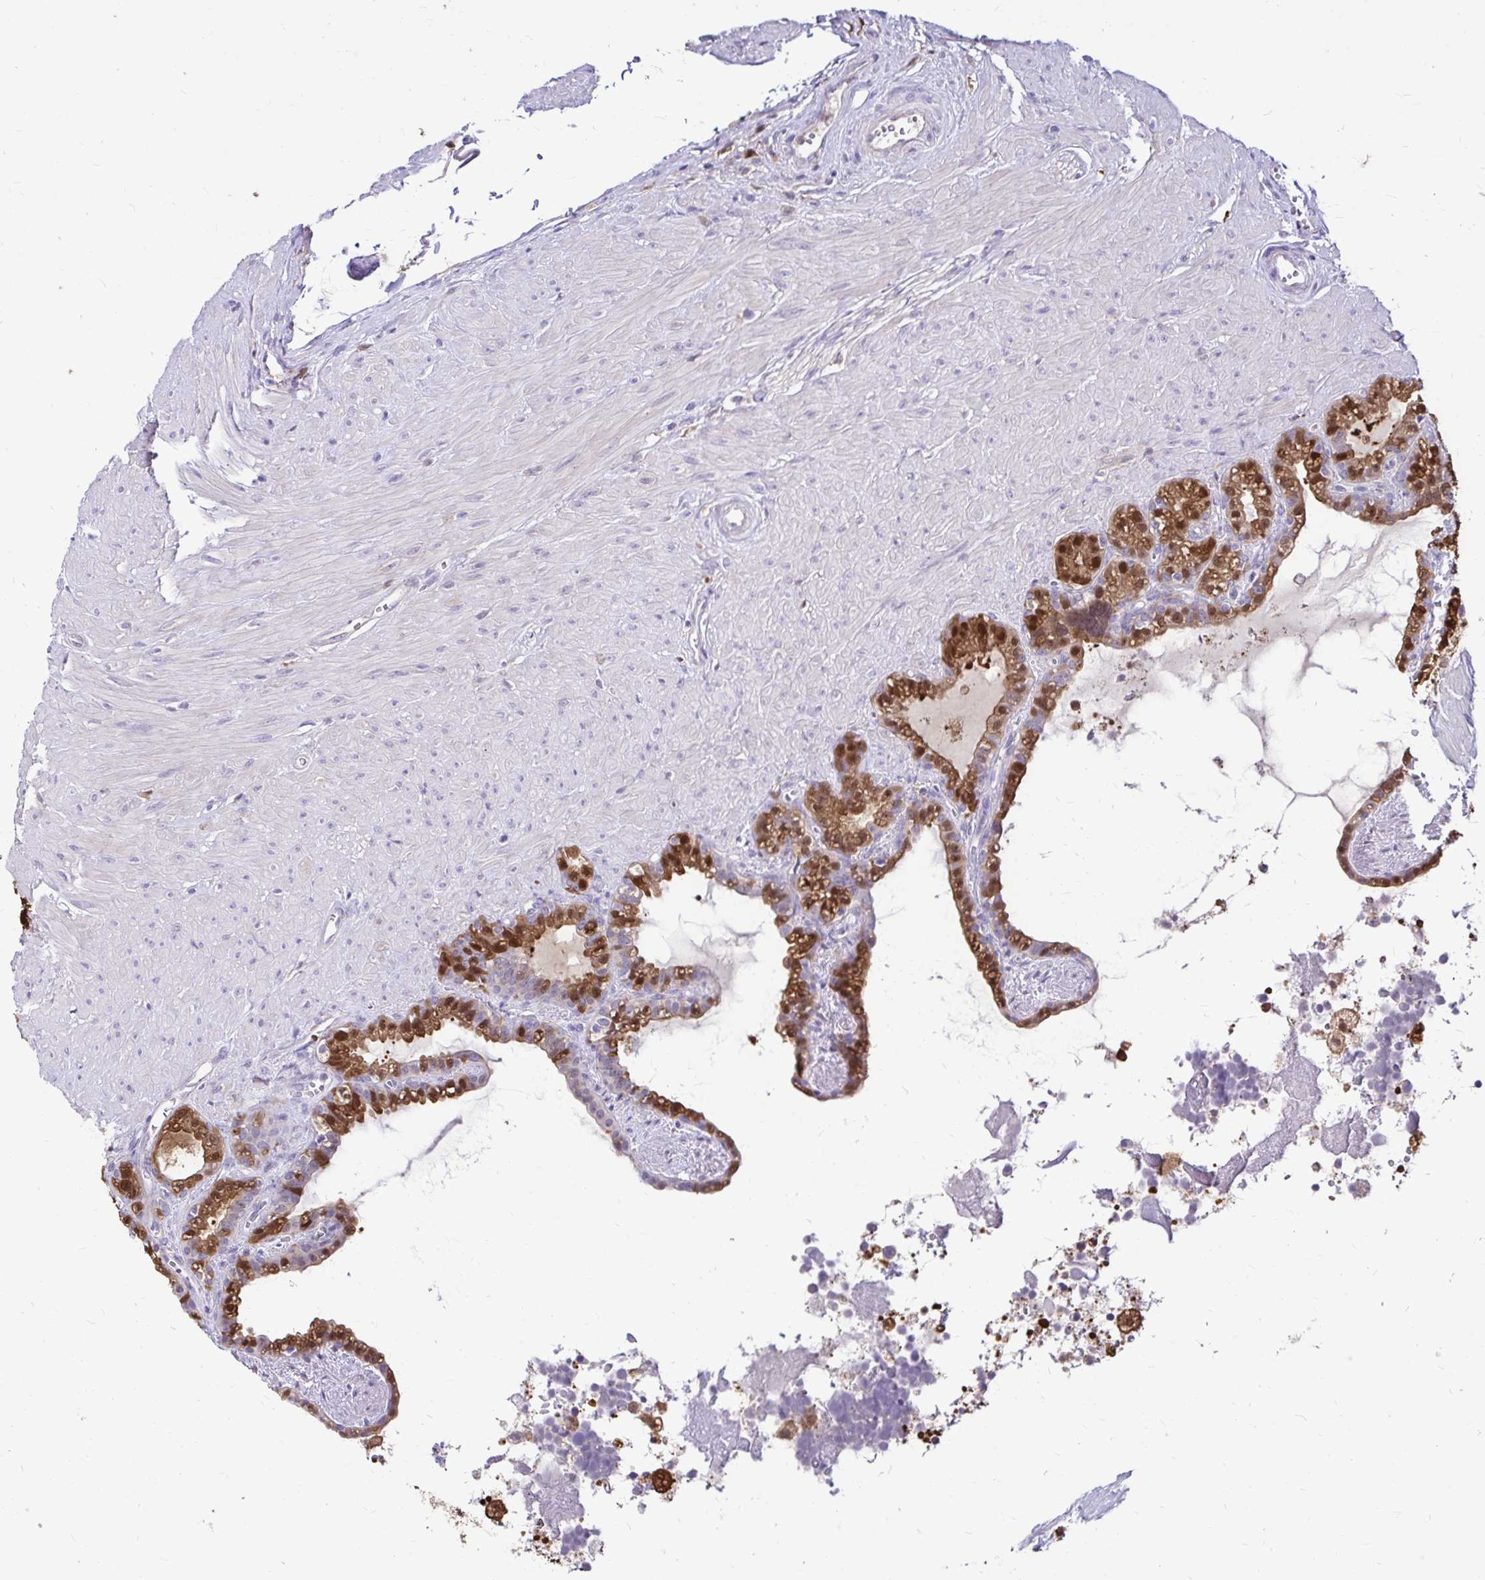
{"staining": {"intensity": "moderate", "quantity": ">75%", "location": "cytoplasmic/membranous,nuclear"}, "tissue": "seminal vesicle", "cell_type": "Glandular cells", "image_type": "normal", "snomed": [{"axis": "morphology", "description": "Normal tissue, NOS"}, {"axis": "topography", "description": "Seminal veicle"}], "caption": "DAB (3,3'-diaminobenzidine) immunohistochemical staining of unremarkable seminal vesicle displays moderate cytoplasmic/membranous,nuclear protein staining in approximately >75% of glandular cells. The staining is performed using DAB (3,3'-diaminobenzidine) brown chromogen to label protein expression. The nuclei are counter-stained blue using hematoxylin.", "gene": "IDH1", "patient": {"sex": "male", "age": 76}}